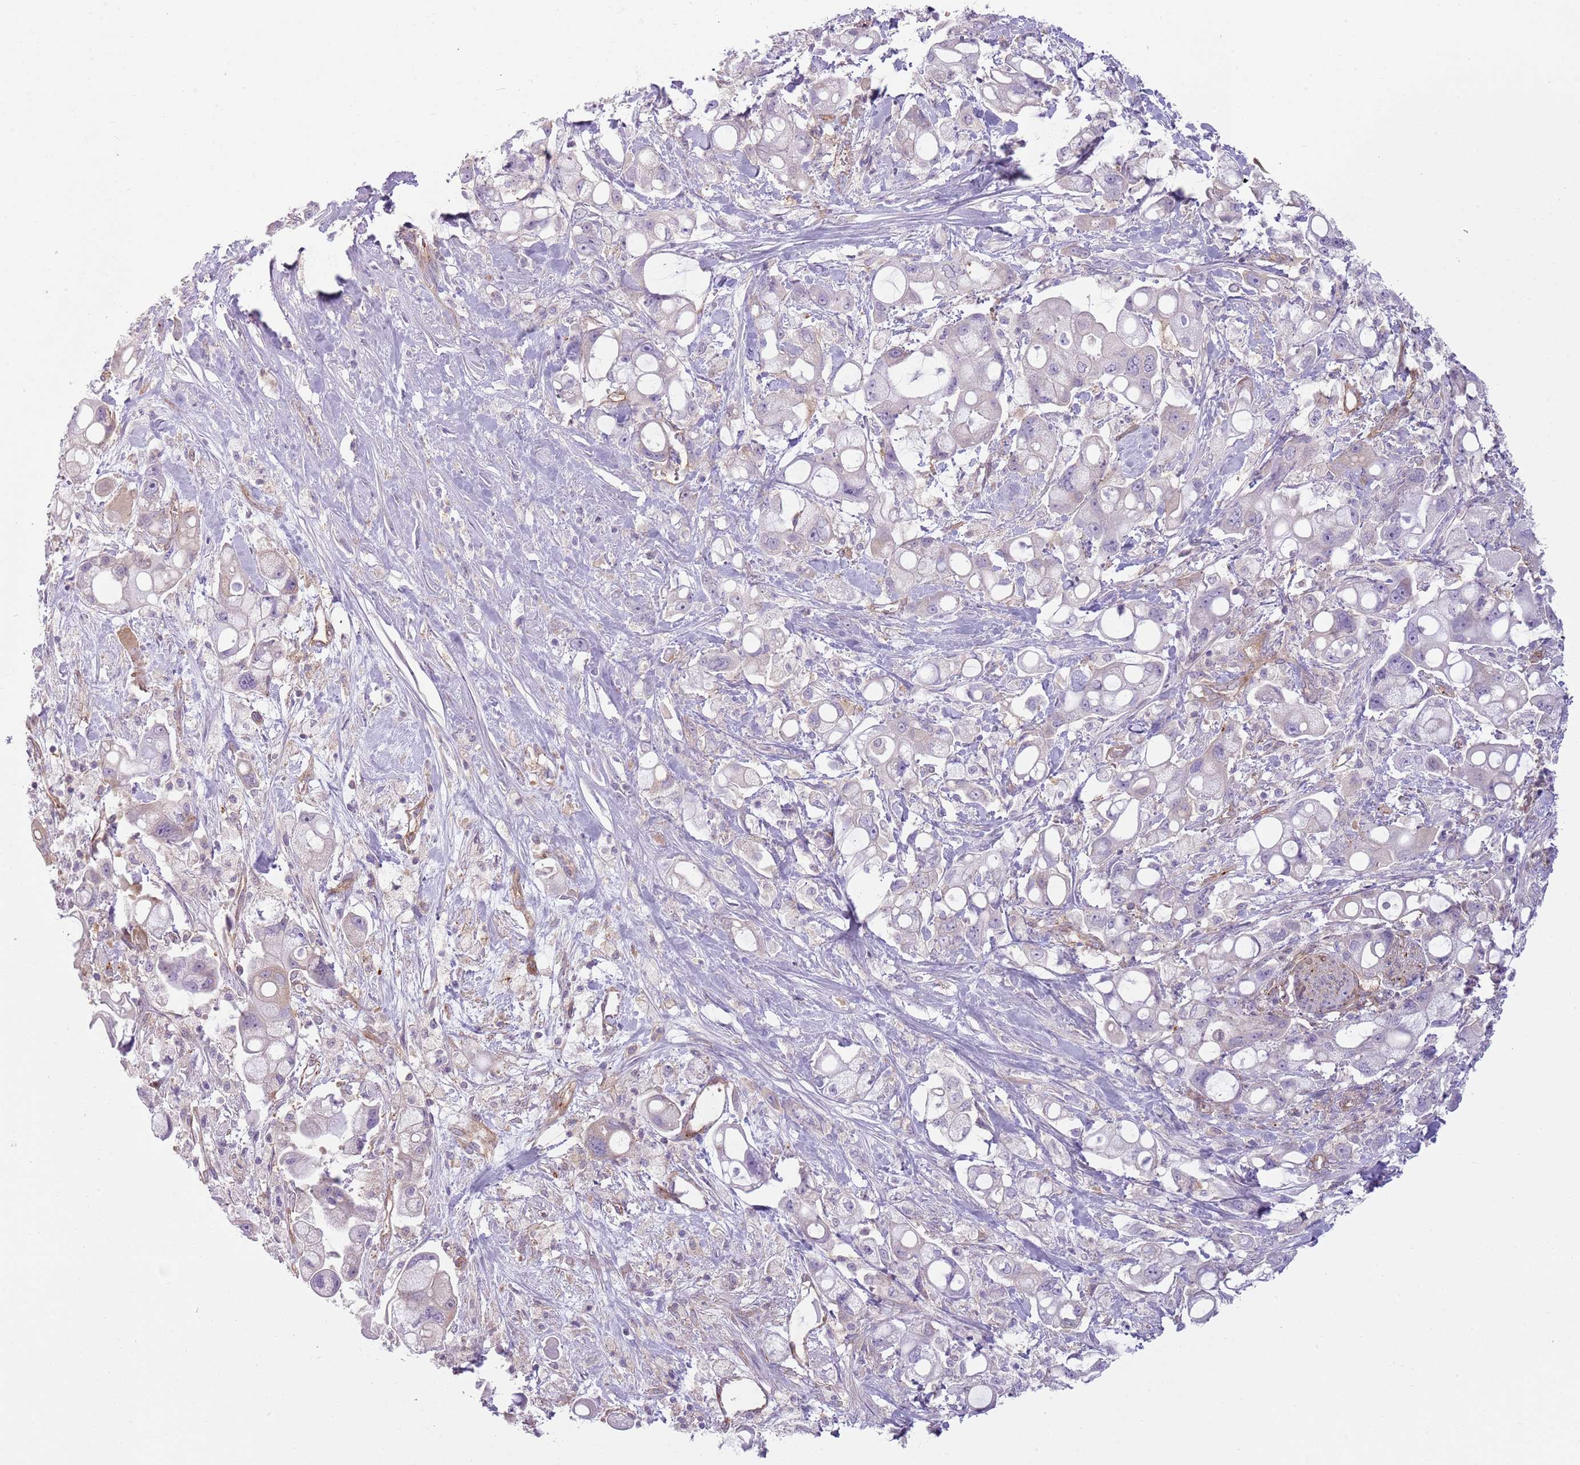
{"staining": {"intensity": "negative", "quantity": "none", "location": "none"}, "tissue": "pancreatic cancer", "cell_type": "Tumor cells", "image_type": "cancer", "snomed": [{"axis": "morphology", "description": "Adenocarcinoma, NOS"}, {"axis": "topography", "description": "Pancreas"}], "caption": "Immunohistochemistry (IHC) micrograph of human pancreatic cancer (adenocarcinoma) stained for a protein (brown), which displays no positivity in tumor cells.", "gene": "SNX1", "patient": {"sex": "male", "age": 68}}